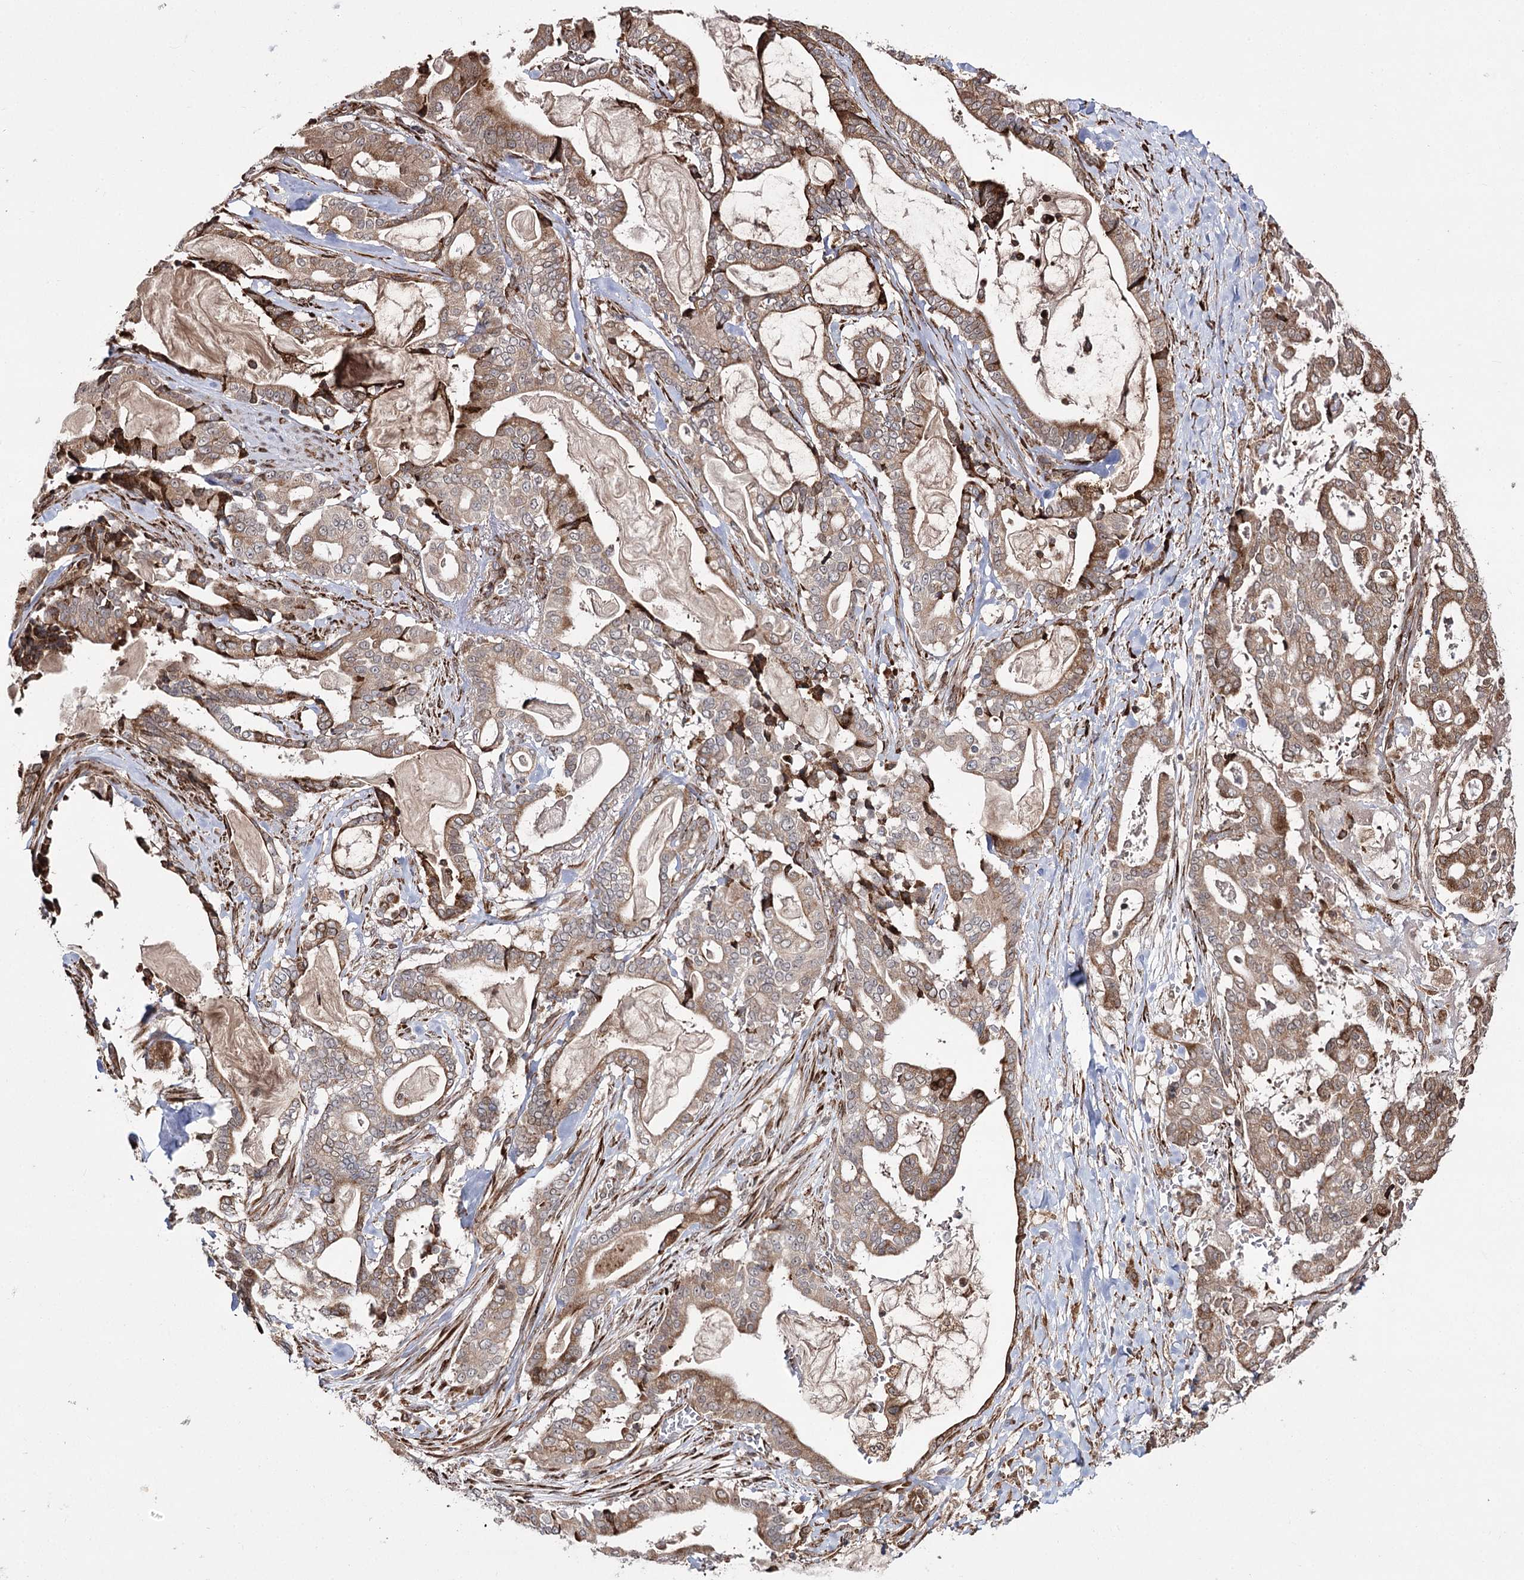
{"staining": {"intensity": "moderate", "quantity": ">75%", "location": "cytoplasmic/membranous"}, "tissue": "pancreatic cancer", "cell_type": "Tumor cells", "image_type": "cancer", "snomed": [{"axis": "morphology", "description": "Adenocarcinoma, NOS"}, {"axis": "topography", "description": "Pancreas"}], "caption": "IHC (DAB (3,3'-diaminobenzidine)) staining of human pancreatic cancer displays moderate cytoplasmic/membranous protein positivity in approximately >75% of tumor cells.", "gene": "FANCL", "patient": {"sex": "male", "age": 63}}